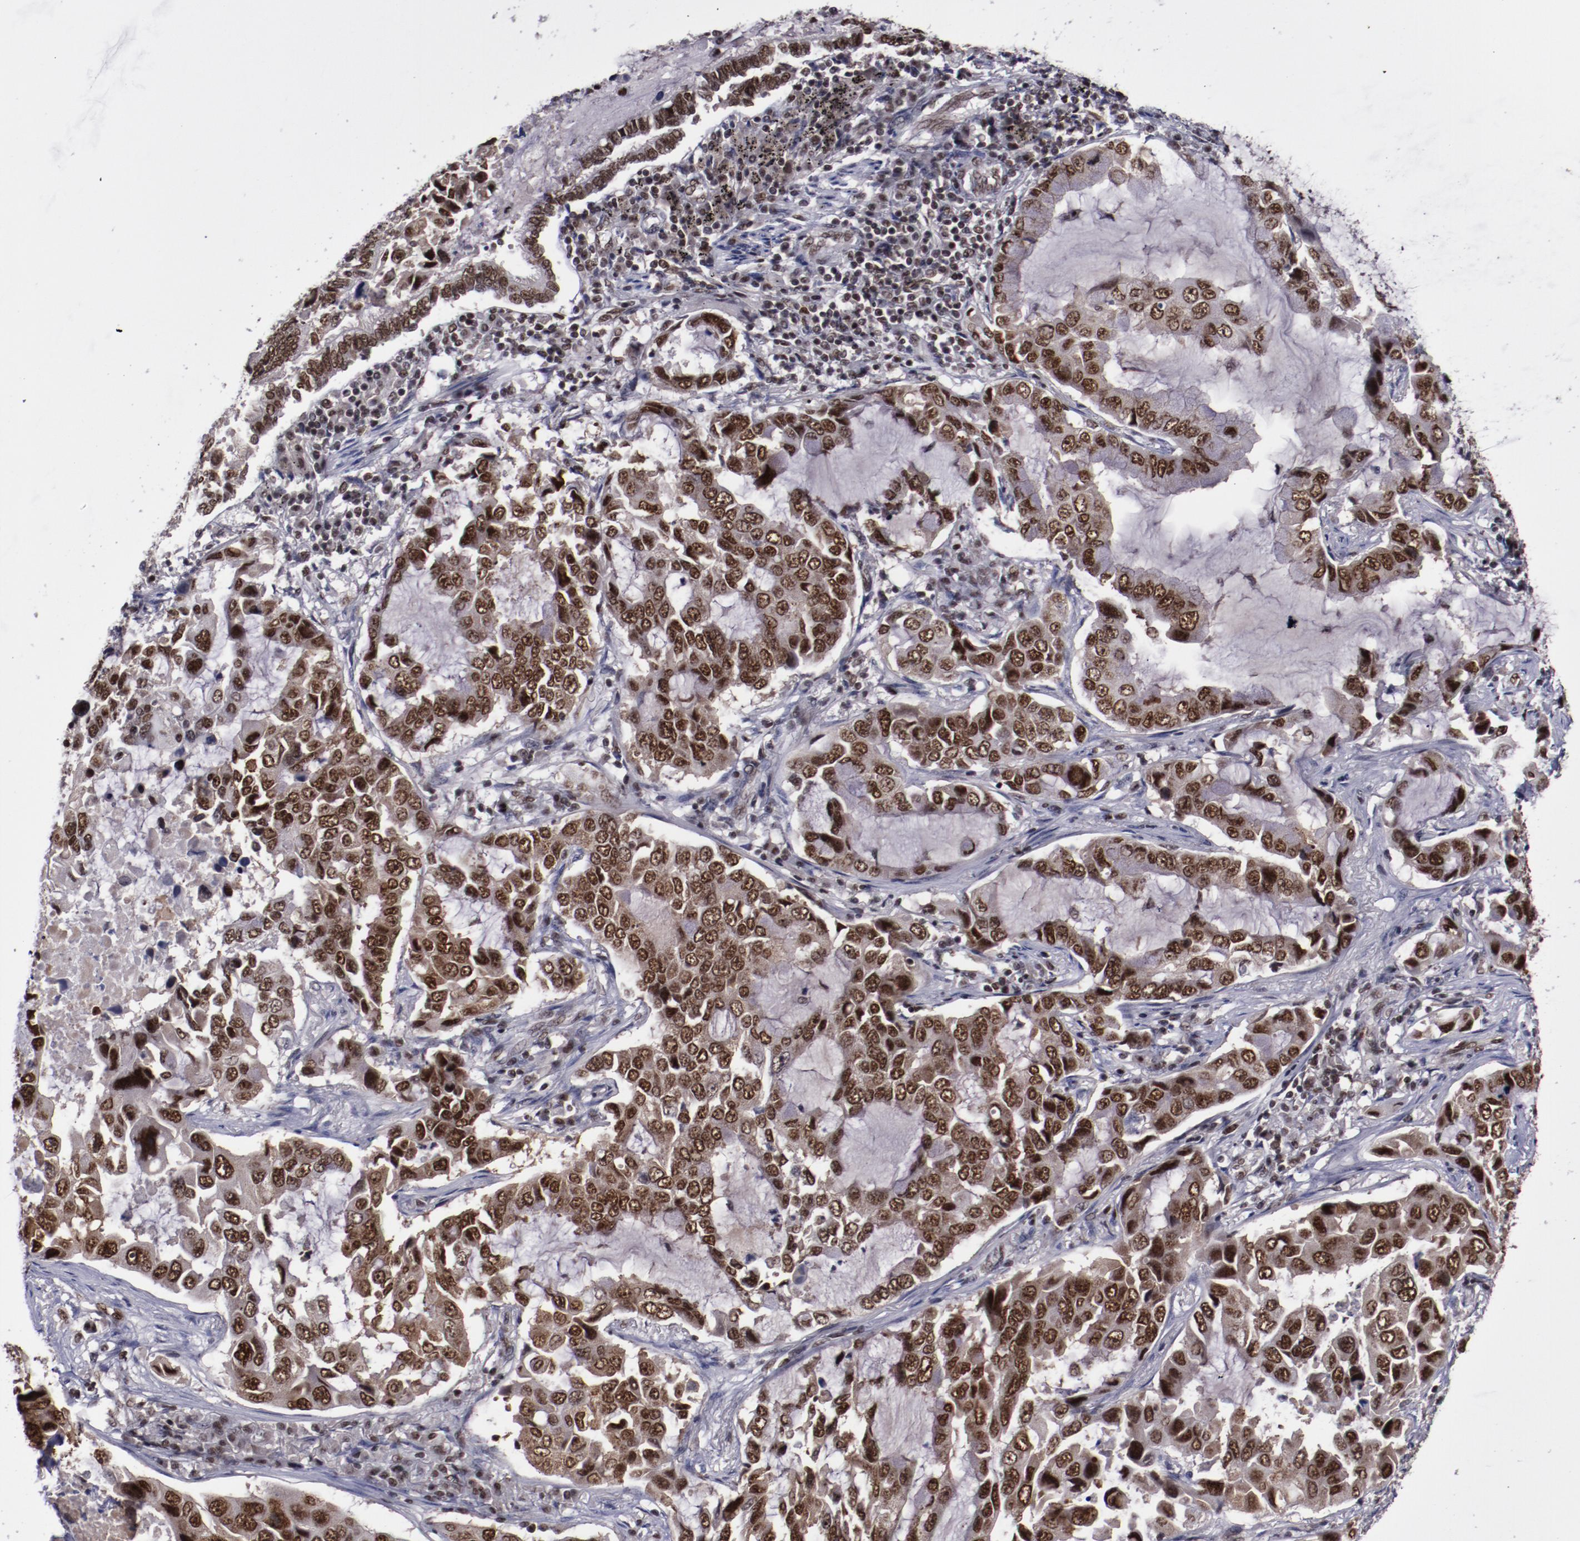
{"staining": {"intensity": "strong", "quantity": ">75%", "location": "nuclear"}, "tissue": "lung cancer", "cell_type": "Tumor cells", "image_type": "cancer", "snomed": [{"axis": "morphology", "description": "Adenocarcinoma, NOS"}, {"axis": "topography", "description": "Lung"}], "caption": "Lung adenocarcinoma stained with a brown dye shows strong nuclear positive staining in approximately >75% of tumor cells.", "gene": "ERH", "patient": {"sex": "male", "age": 64}}